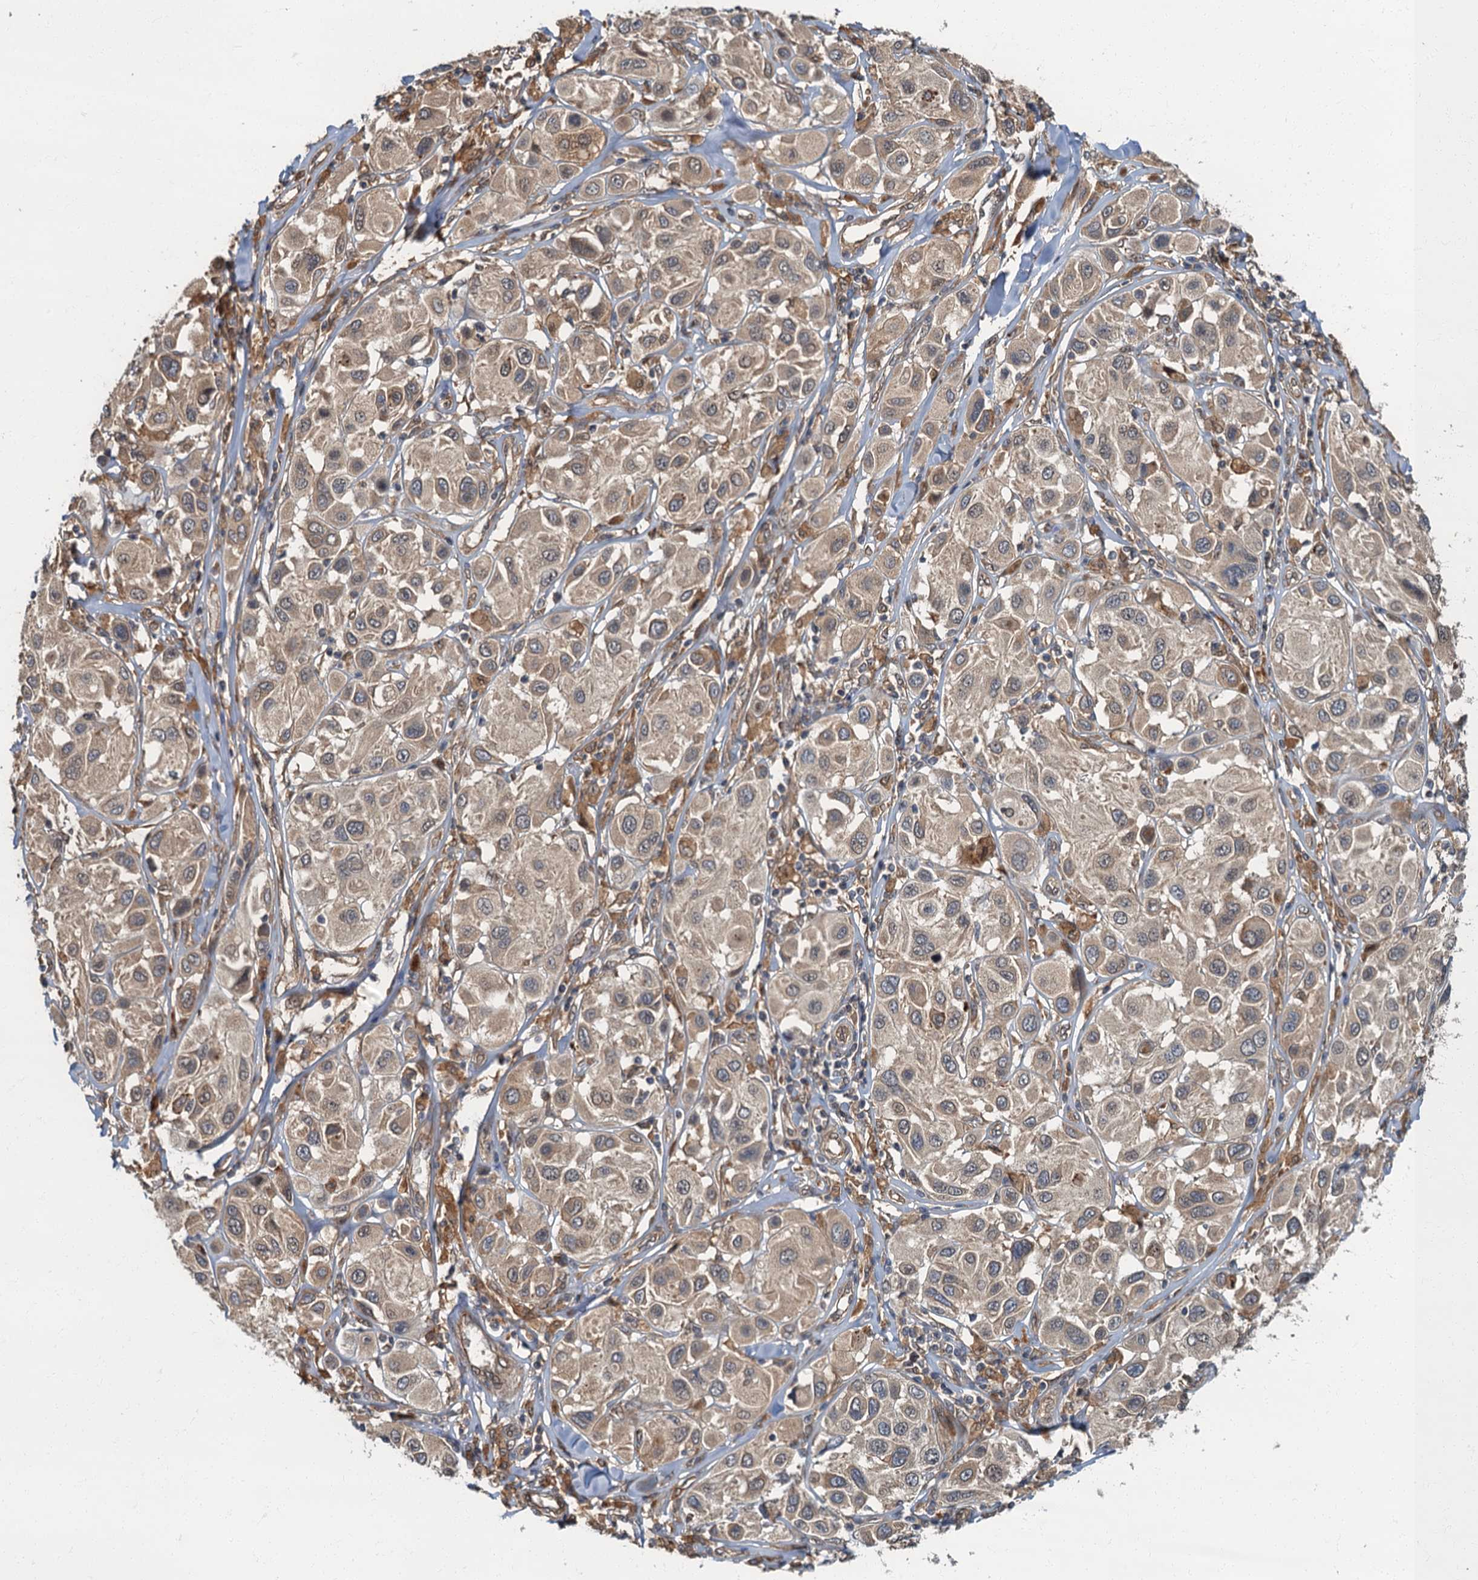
{"staining": {"intensity": "weak", "quantity": ">75%", "location": "cytoplasmic/membranous"}, "tissue": "melanoma", "cell_type": "Tumor cells", "image_type": "cancer", "snomed": [{"axis": "morphology", "description": "Malignant melanoma, Metastatic site"}, {"axis": "topography", "description": "Skin"}], "caption": "IHC (DAB) staining of melanoma reveals weak cytoplasmic/membranous protein positivity in approximately >75% of tumor cells. (DAB (3,3'-diaminobenzidine) = brown stain, brightfield microscopy at high magnification).", "gene": "TBCK", "patient": {"sex": "male", "age": 41}}